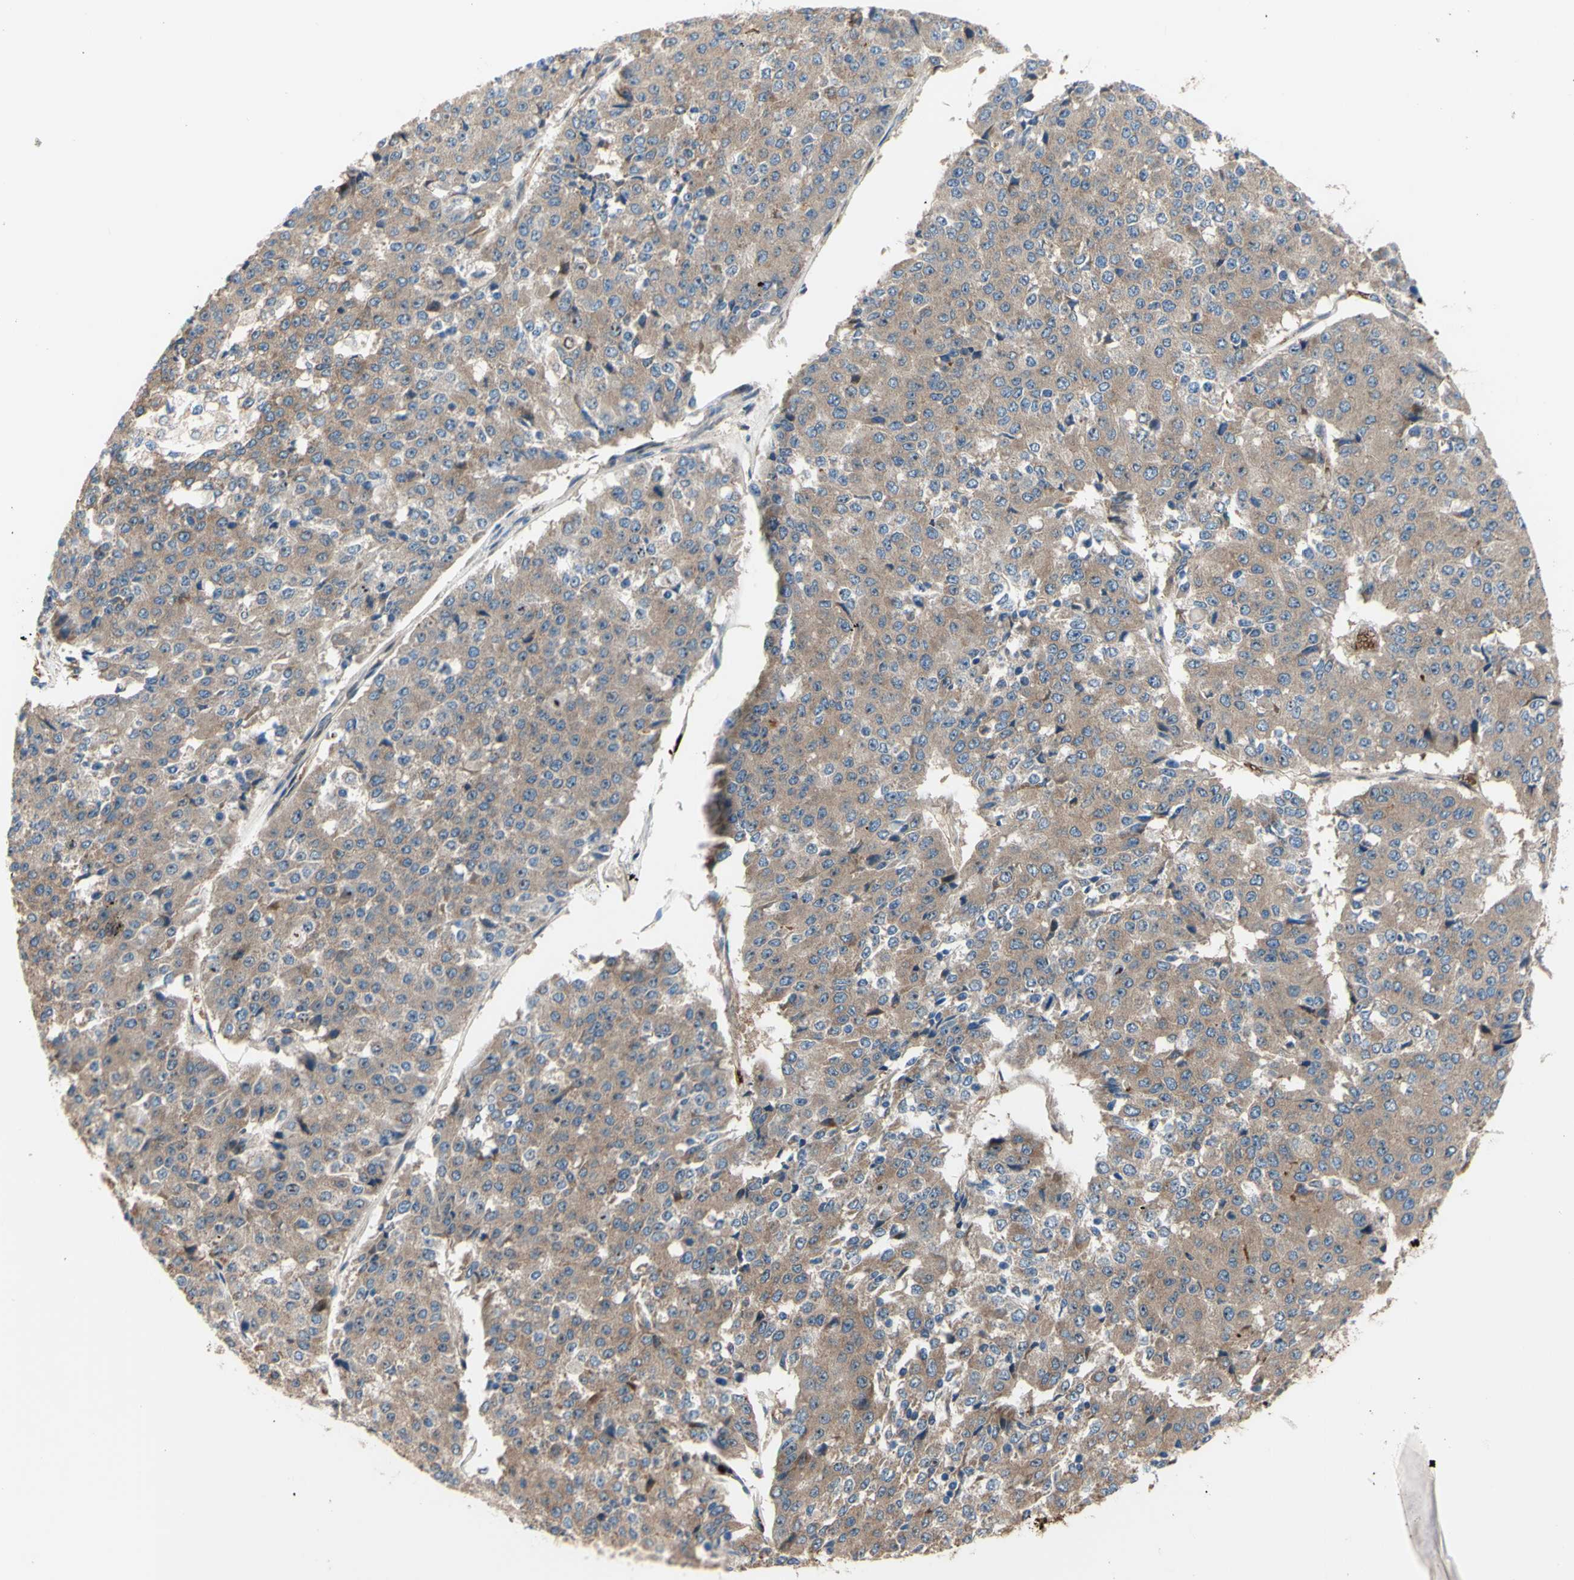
{"staining": {"intensity": "moderate", "quantity": ">75%", "location": "cytoplasmic/membranous"}, "tissue": "pancreatic cancer", "cell_type": "Tumor cells", "image_type": "cancer", "snomed": [{"axis": "morphology", "description": "Adenocarcinoma, NOS"}, {"axis": "topography", "description": "Pancreas"}], "caption": "Tumor cells exhibit moderate cytoplasmic/membranous expression in about >75% of cells in adenocarcinoma (pancreatic).", "gene": "USP9X", "patient": {"sex": "male", "age": 50}}